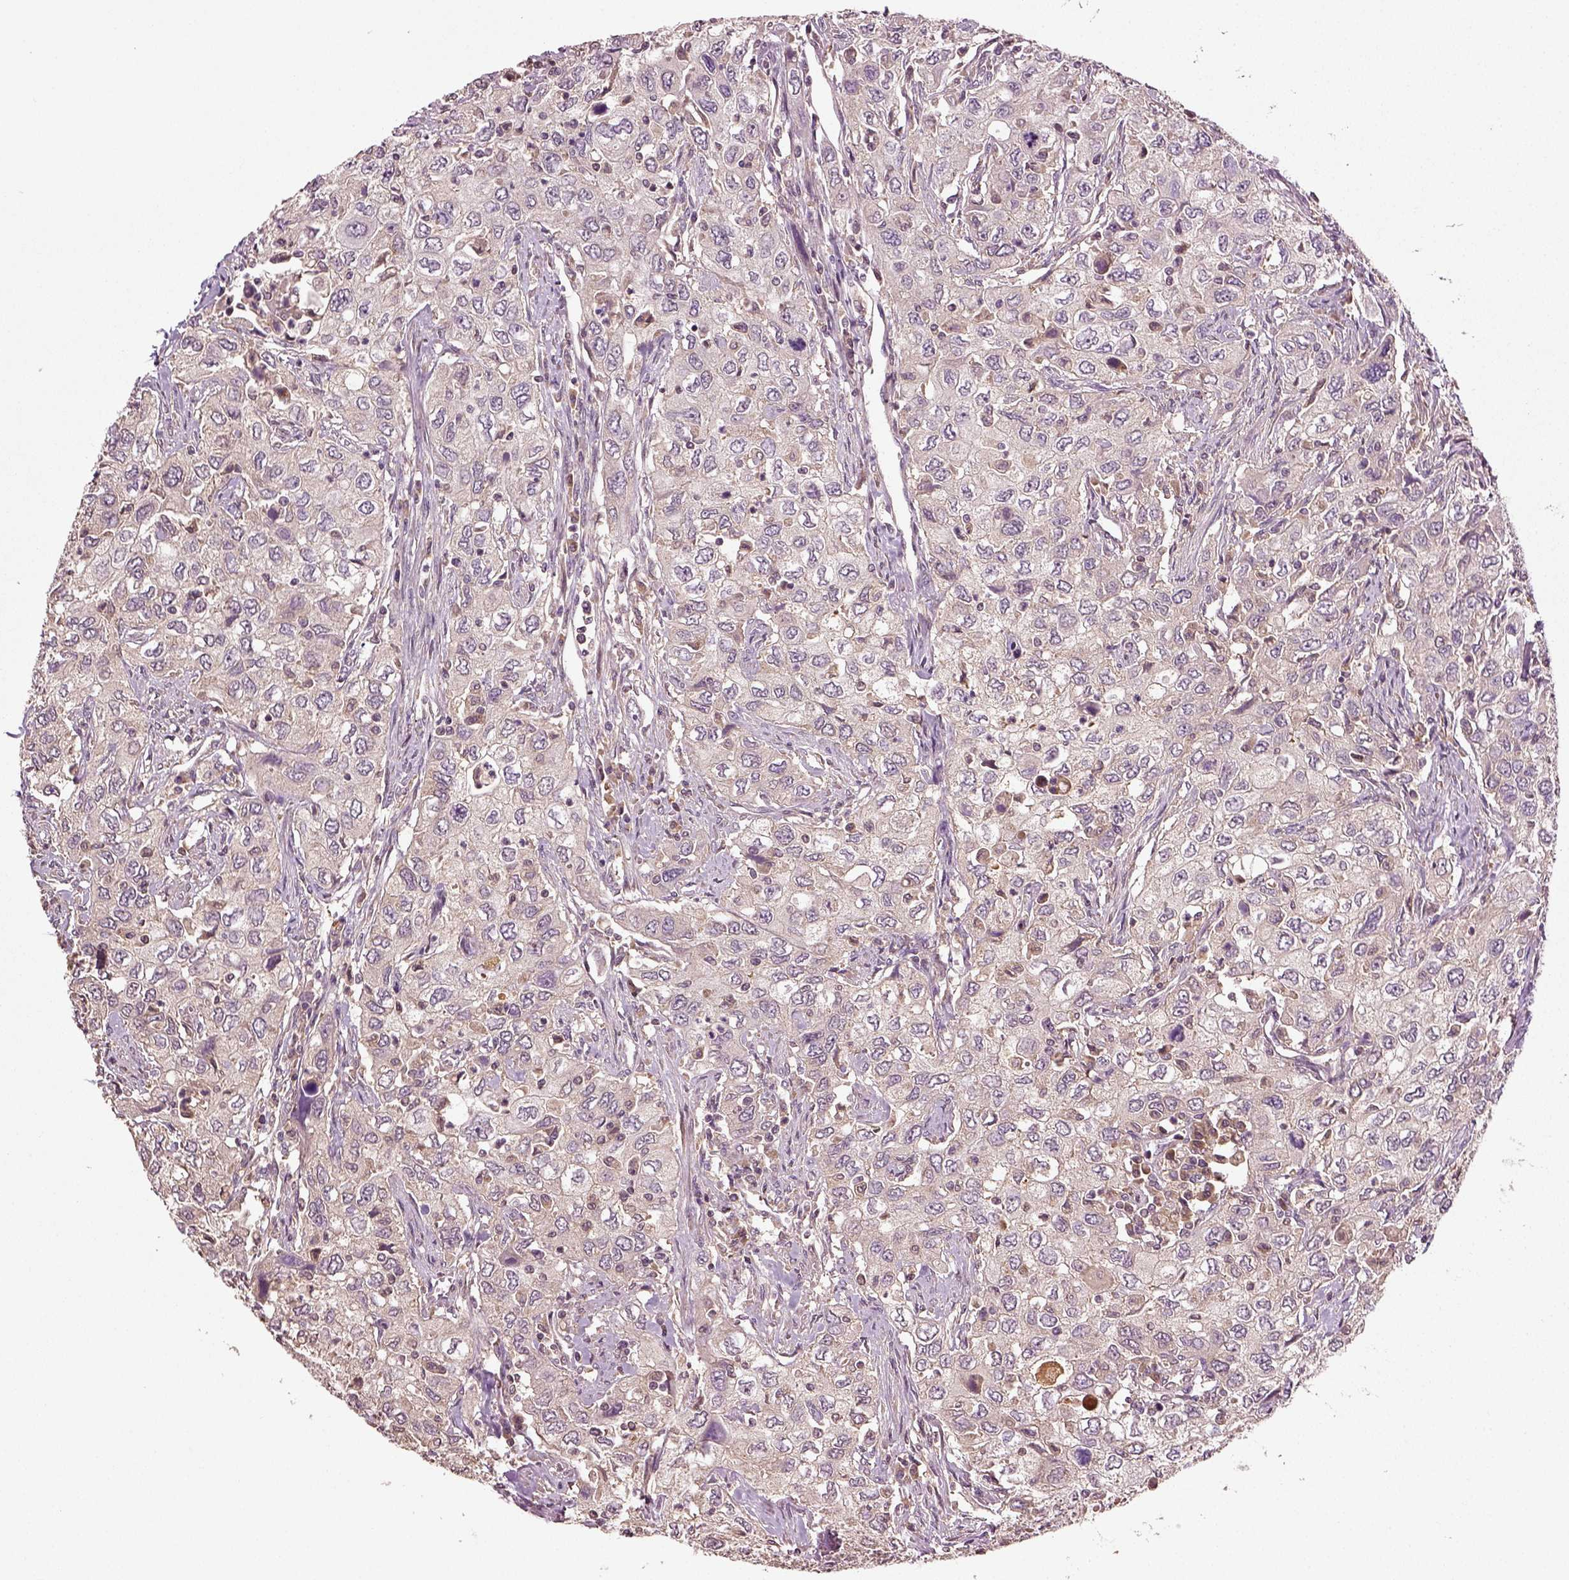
{"staining": {"intensity": "weak", "quantity": "25%-75%", "location": "cytoplasmic/membranous"}, "tissue": "urothelial cancer", "cell_type": "Tumor cells", "image_type": "cancer", "snomed": [{"axis": "morphology", "description": "Urothelial carcinoma, High grade"}, {"axis": "topography", "description": "Urinary bladder"}], "caption": "Urothelial cancer stained for a protein demonstrates weak cytoplasmic/membranous positivity in tumor cells.", "gene": "ERV3-1", "patient": {"sex": "male", "age": 76}}